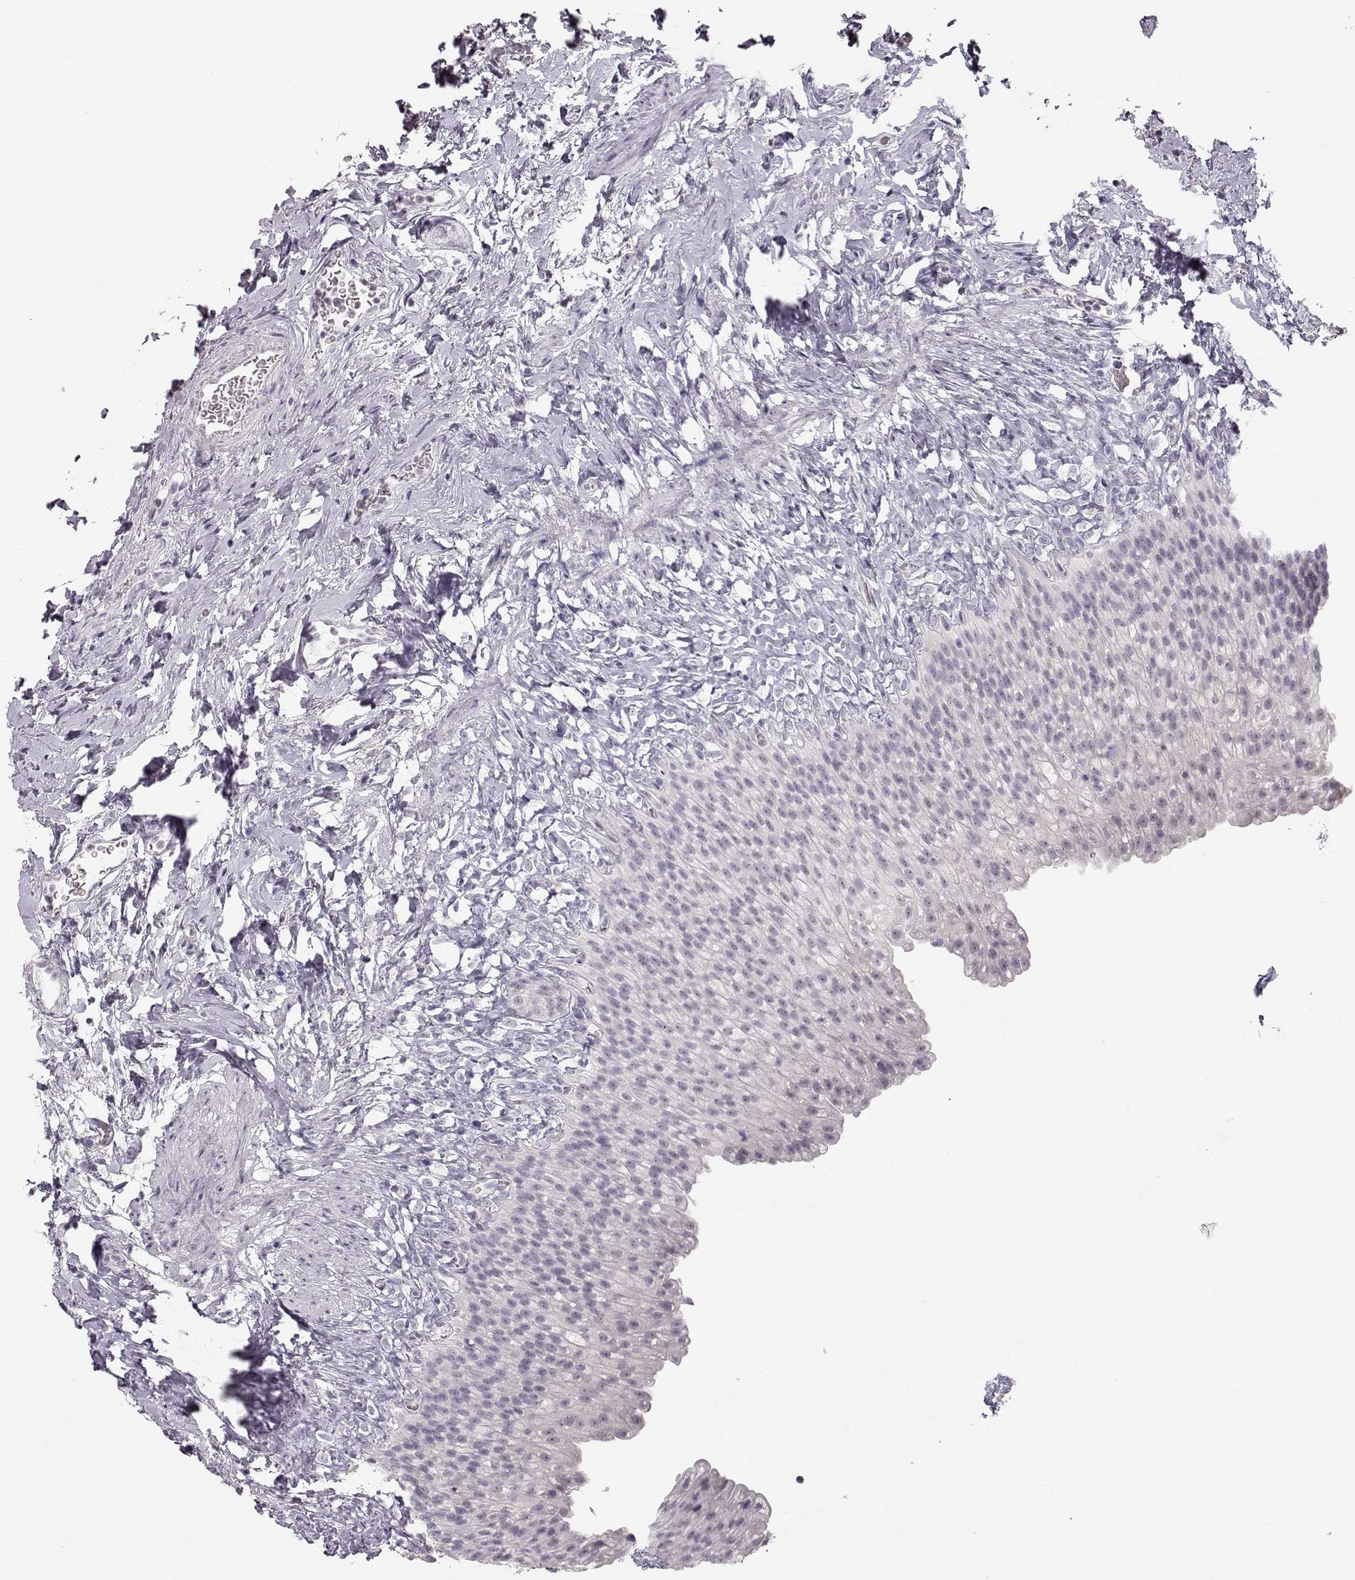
{"staining": {"intensity": "negative", "quantity": "none", "location": "none"}, "tissue": "urinary bladder", "cell_type": "Urothelial cells", "image_type": "normal", "snomed": [{"axis": "morphology", "description": "Normal tissue, NOS"}, {"axis": "topography", "description": "Urinary bladder"}], "caption": "Immunohistochemical staining of benign human urinary bladder exhibits no significant expression in urothelial cells.", "gene": "FAM205A", "patient": {"sex": "male", "age": 76}}